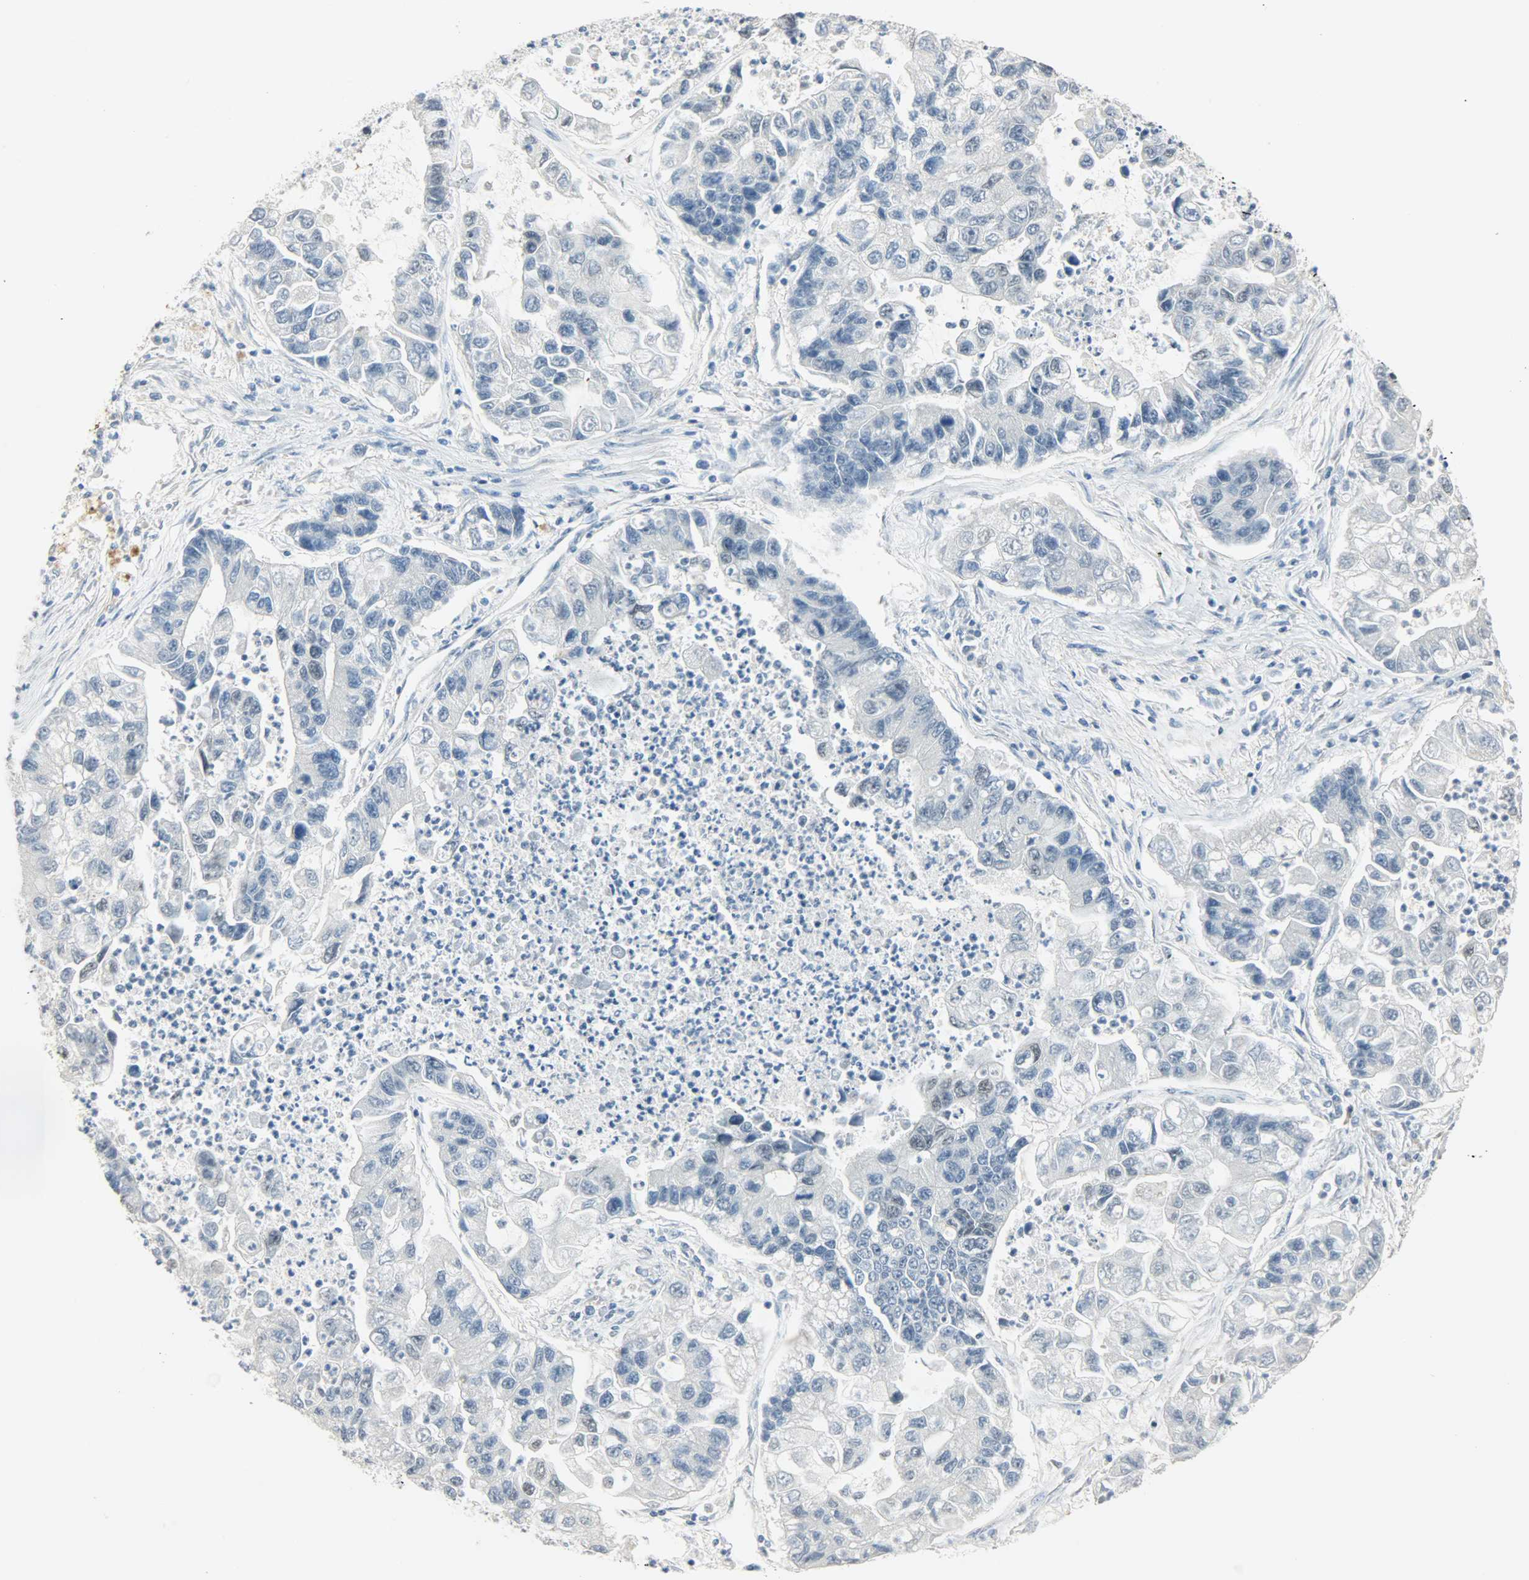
{"staining": {"intensity": "negative", "quantity": "none", "location": "none"}, "tissue": "lung cancer", "cell_type": "Tumor cells", "image_type": "cancer", "snomed": [{"axis": "morphology", "description": "Adenocarcinoma, NOS"}, {"axis": "topography", "description": "Lung"}], "caption": "Image shows no protein positivity in tumor cells of lung cancer tissue.", "gene": "PPARG", "patient": {"sex": "female", "age": 51}}